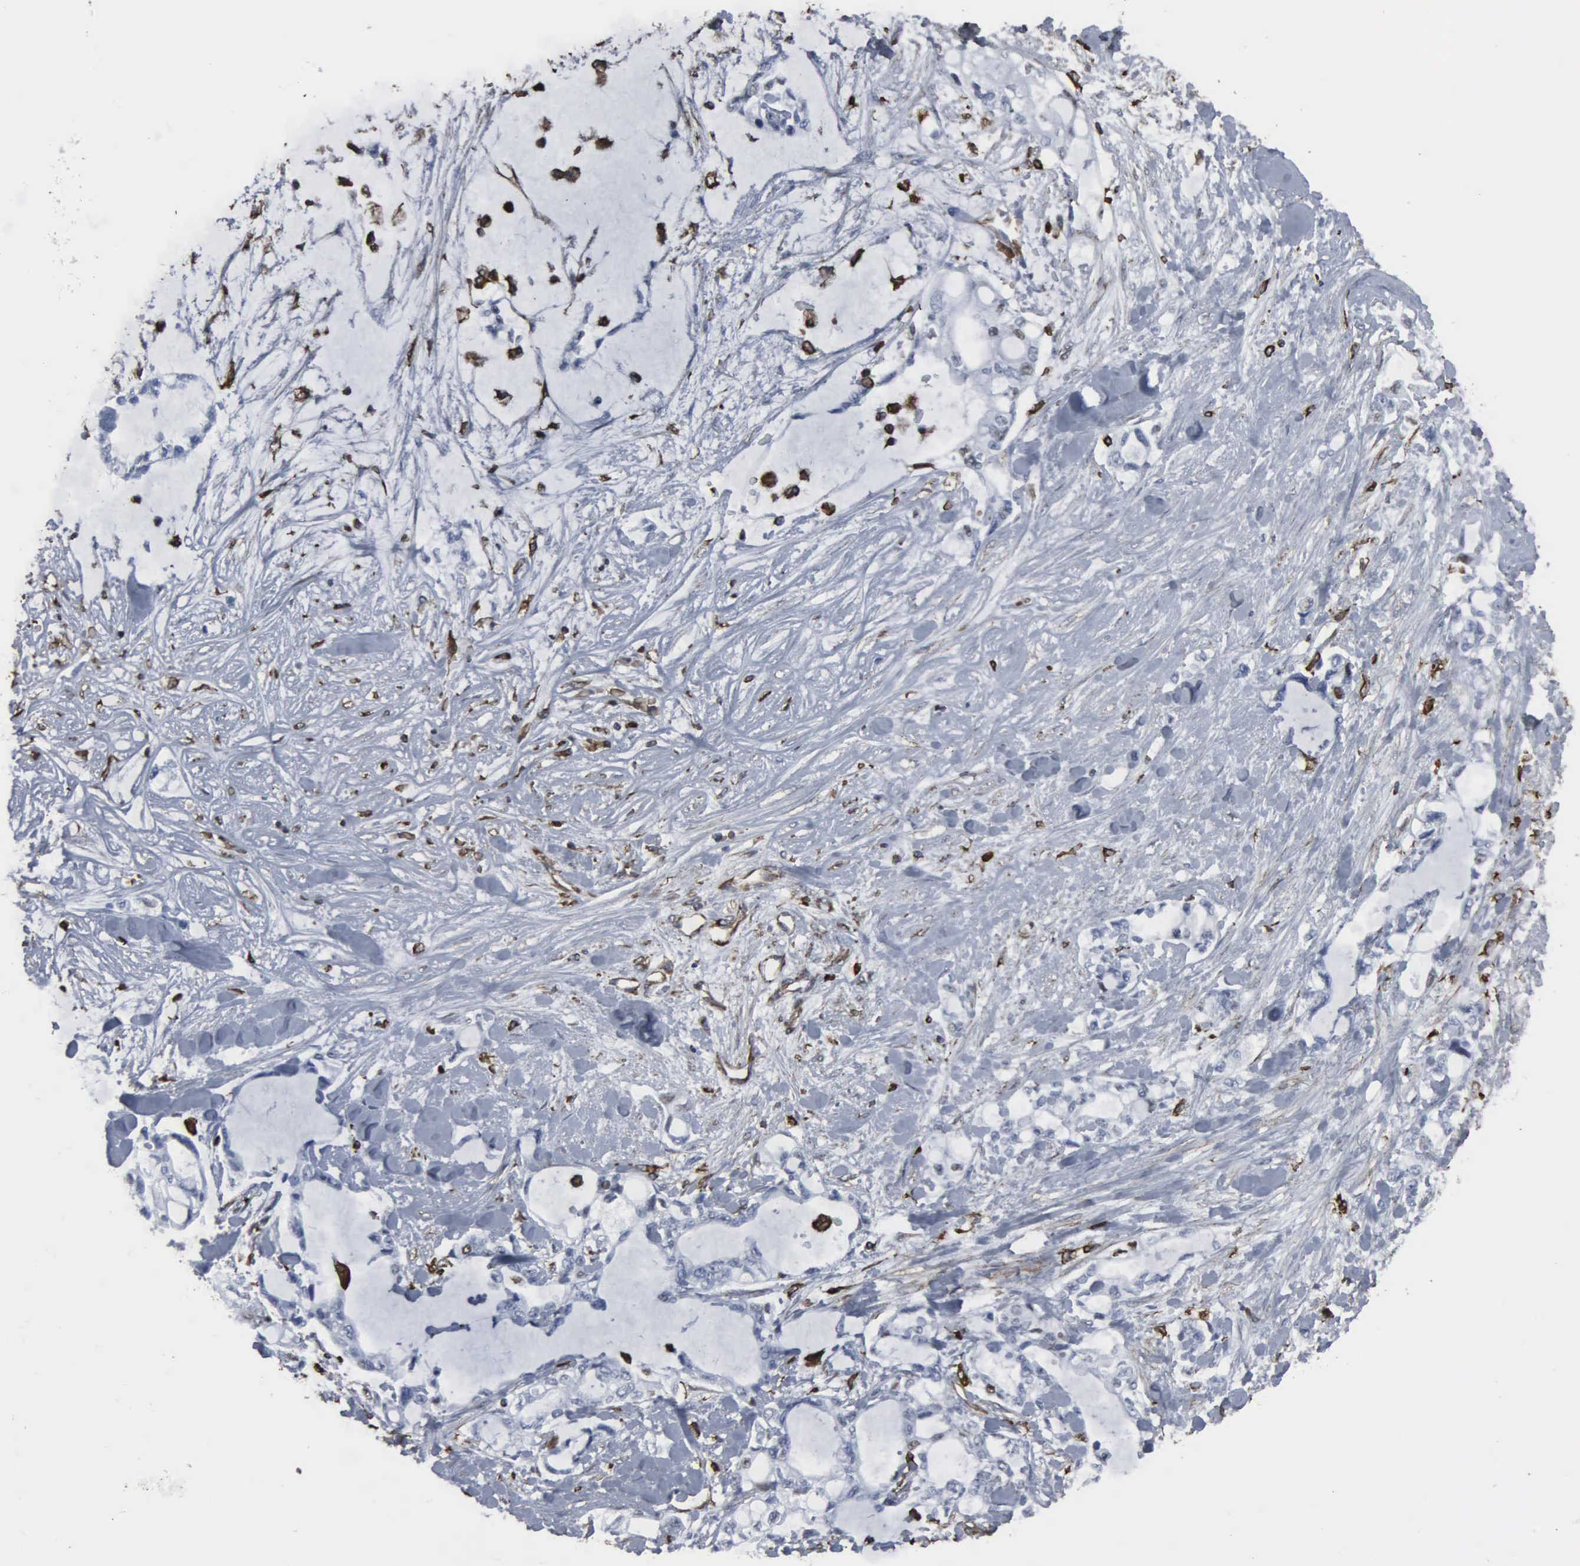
{"staining": {"intensity": "moderate", "quantity": "<25%", "location": "nuclear"}, "tissue": "pancreatic cancer", "cell_type": "Tumor cells", "image_type": "cancer", "snomed": [{"axis": "morphology", "description": "Adenocarcinoma, NOS"}, {"axis": "topography", "description": "Pancreas"}], "caption": "DAB immunohistochemical staining of pancreatic adenocarcinoma reveals moderate nuclear protein staining in about <25% of tumor cells.", "gene": "CCNE1", "patient": {"sex": "female", "age": 70}}